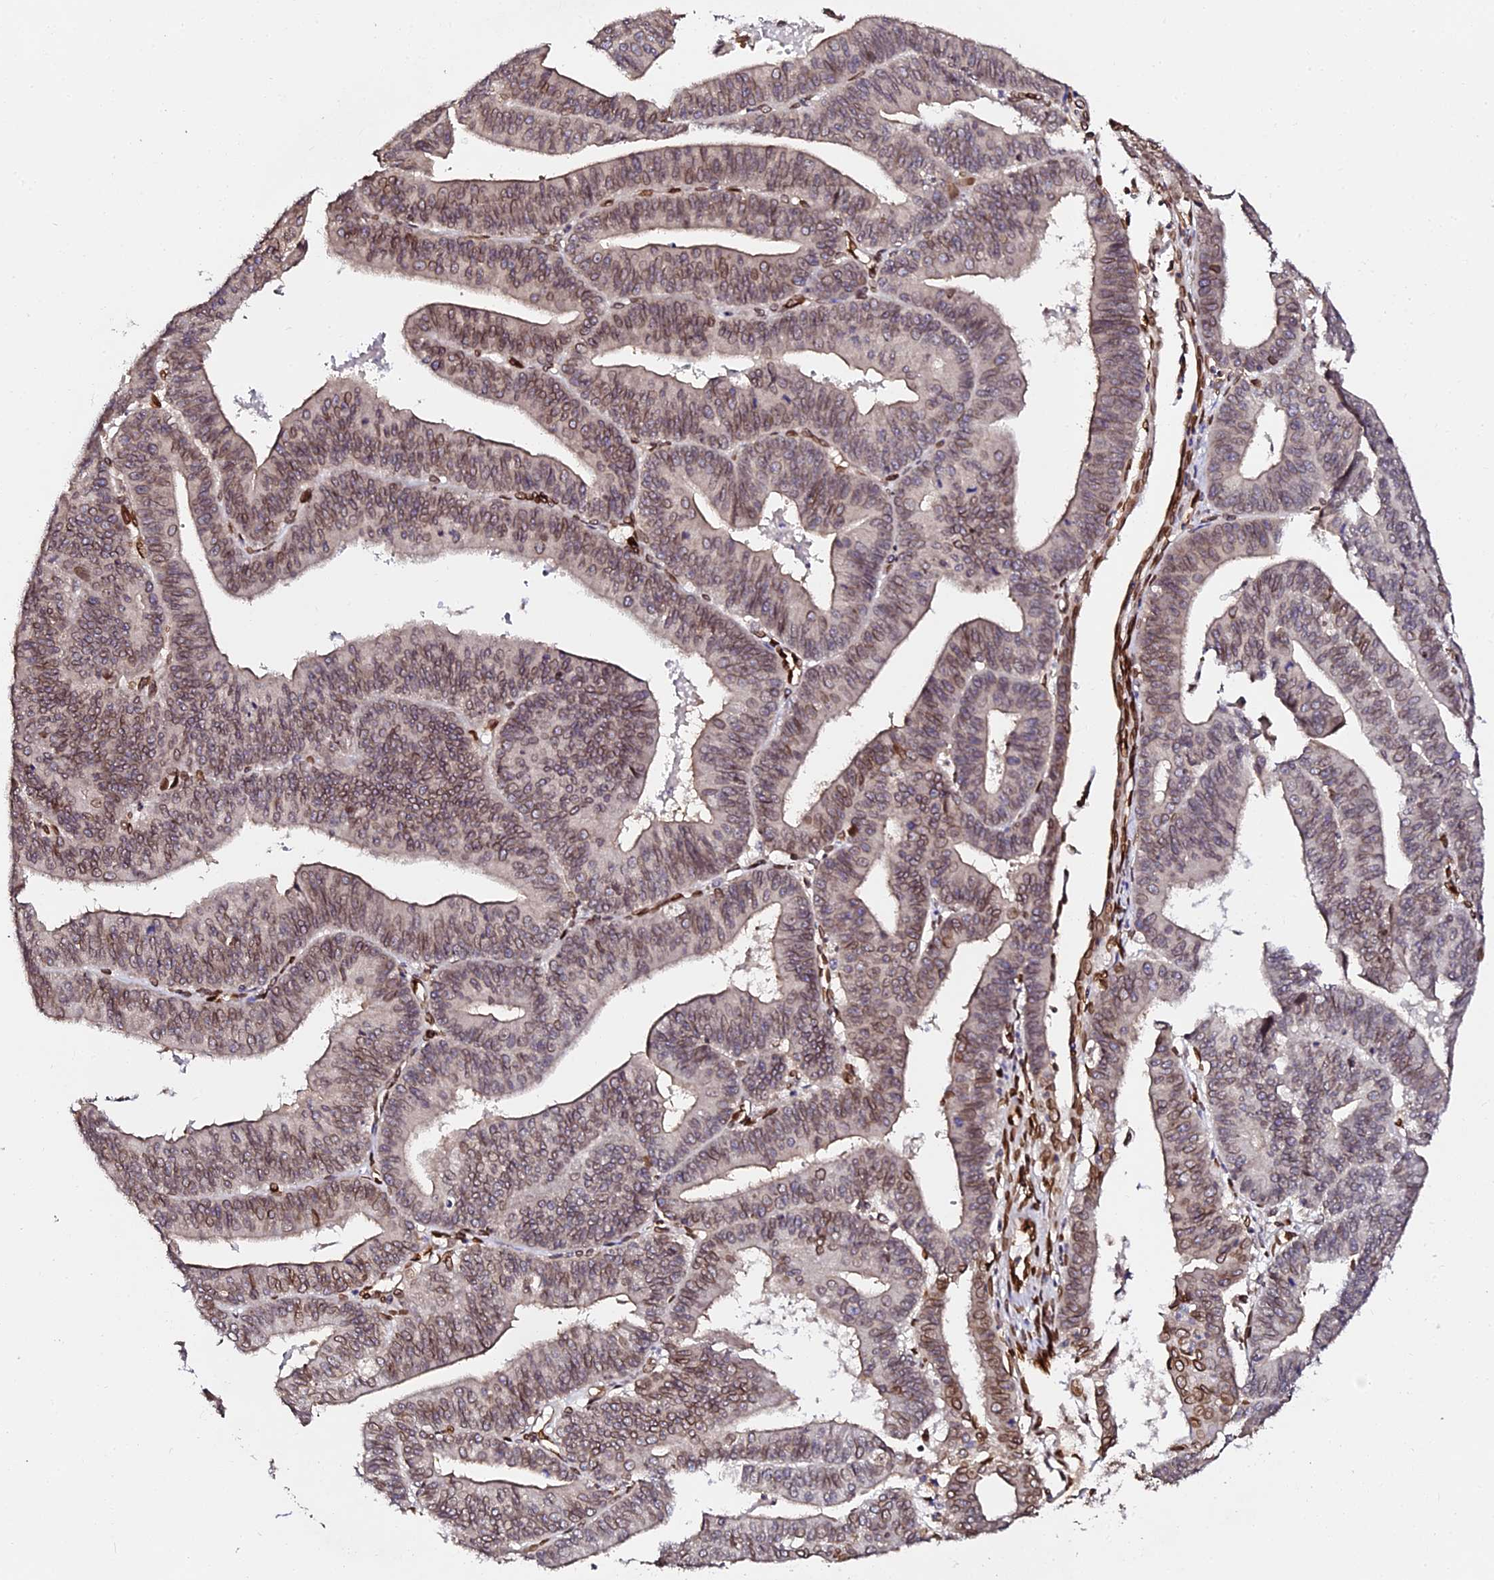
{"staining": {"intensity": "moderate", "quantity": "25%-75%", "location": "cytoplasmic/membranous,nuclear"}, "tissue": "endometrial cancer", "cell_type": "Tumor cells", "image_type": "cancer", "snomed": [{"axis": "morphology", "description": "Adenocarcinoma, NOS"}, {"axis": "topography", "description": "Endometrium"}], "caption": "Tumor cells display medium levels of moderate cytoplasmic/membranous and nuclear positivity in about 25%-75% of cells in endometrial cancer. The protein is shown in brown color, while the nuclei are stained blue.", "gene": "ANAPC5", "patient": {"sex": "female", "age": 73}}